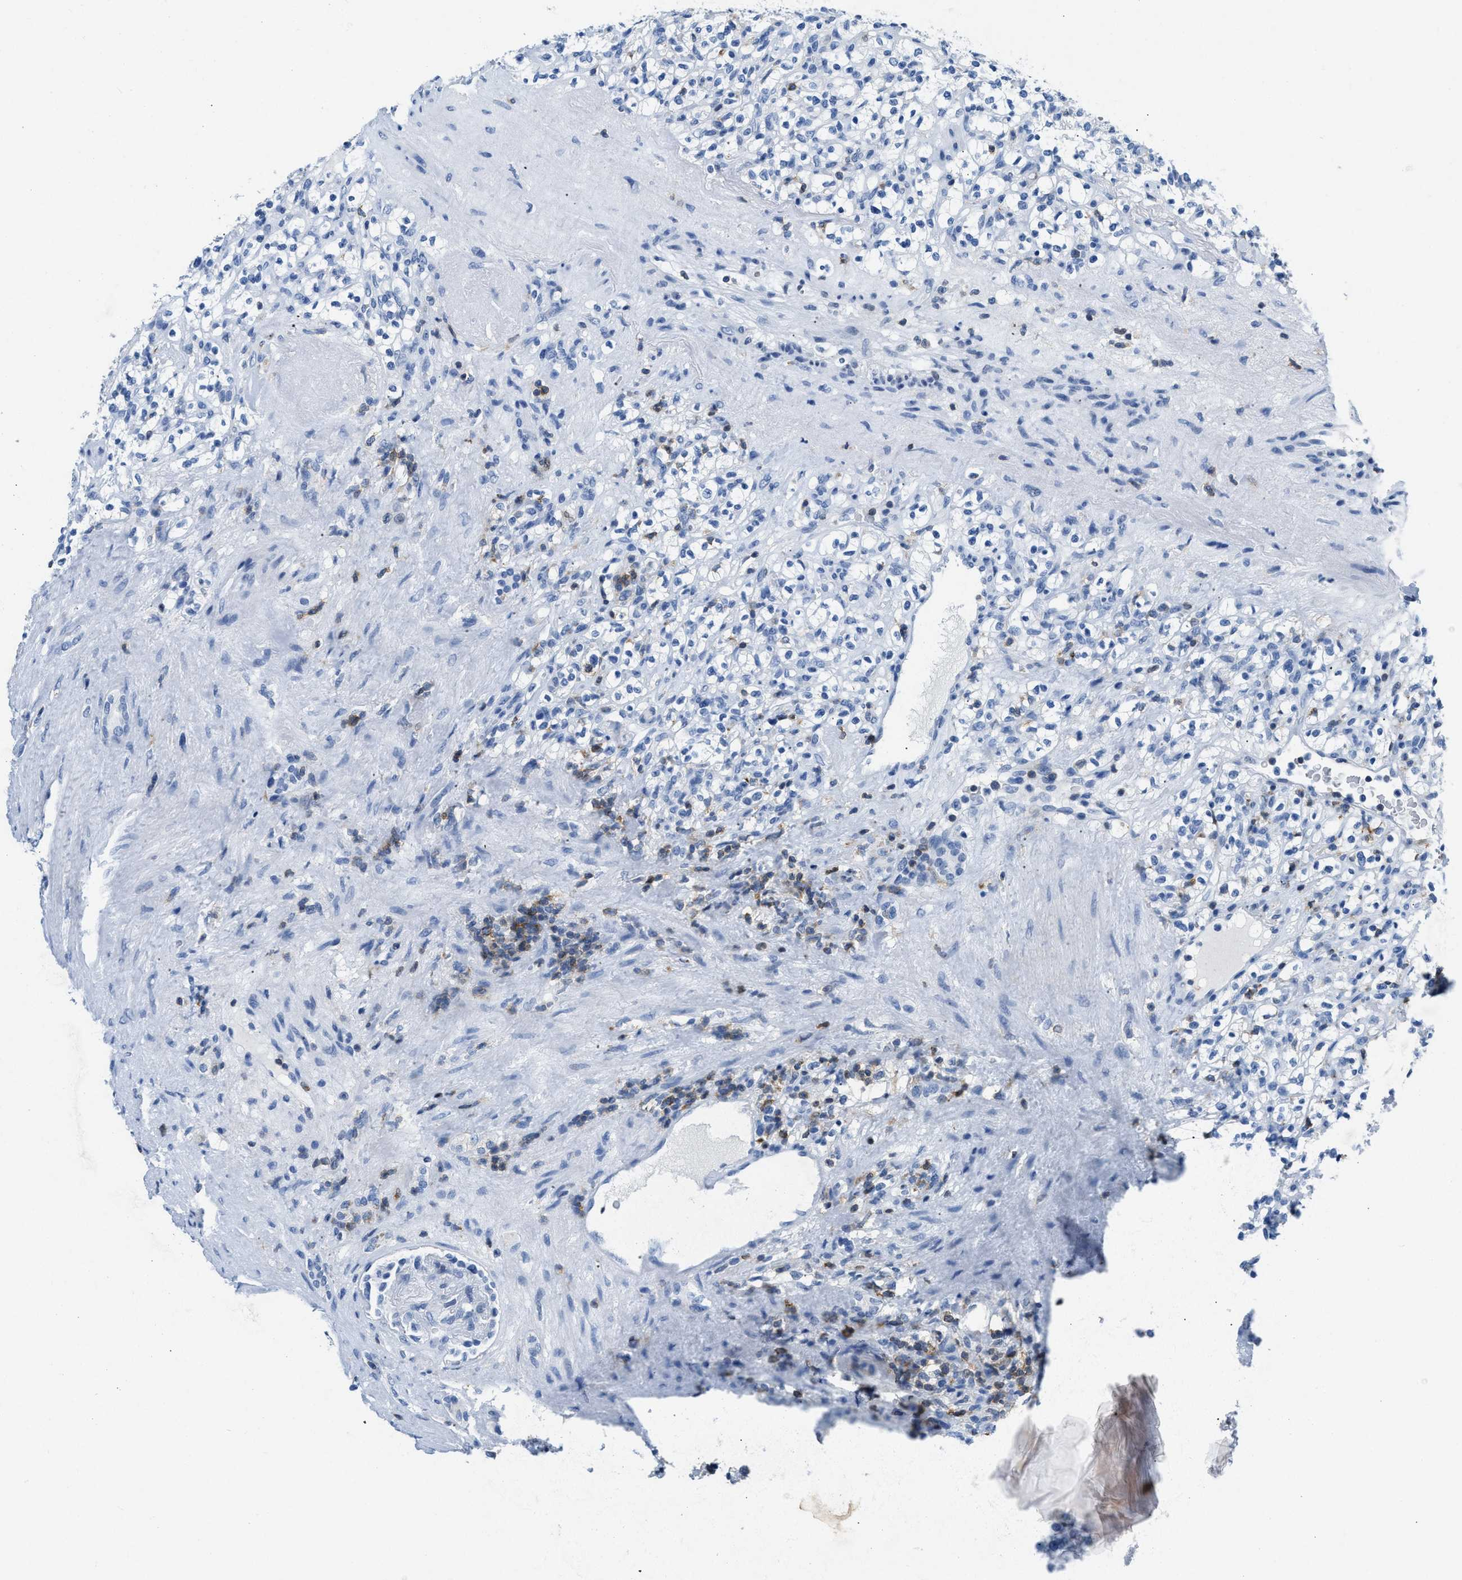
{"staining": {"intensity": "negative", "quantity": "none", "location": "none"}, "tissue": "renal cancer", "cell_type": "Tumor cells", "image_type": "cancer", "snomed": [{"axis": "morphology", "description": "Normal tissue, NOS"}, {"axis": "morphology", "description": "Adenocarcinoma, NOS"}, {"axis": "topography", "description": "Kidney"}], "caption": "High power microscopy micrograph of an immunohistochemistry (IHC) histopathology image of renal cancer (adenocarcinoma), revealing no significant expression in tumor cells.", "gene": "NFATC2", "patient": {"sex": "female", "age": 72}}